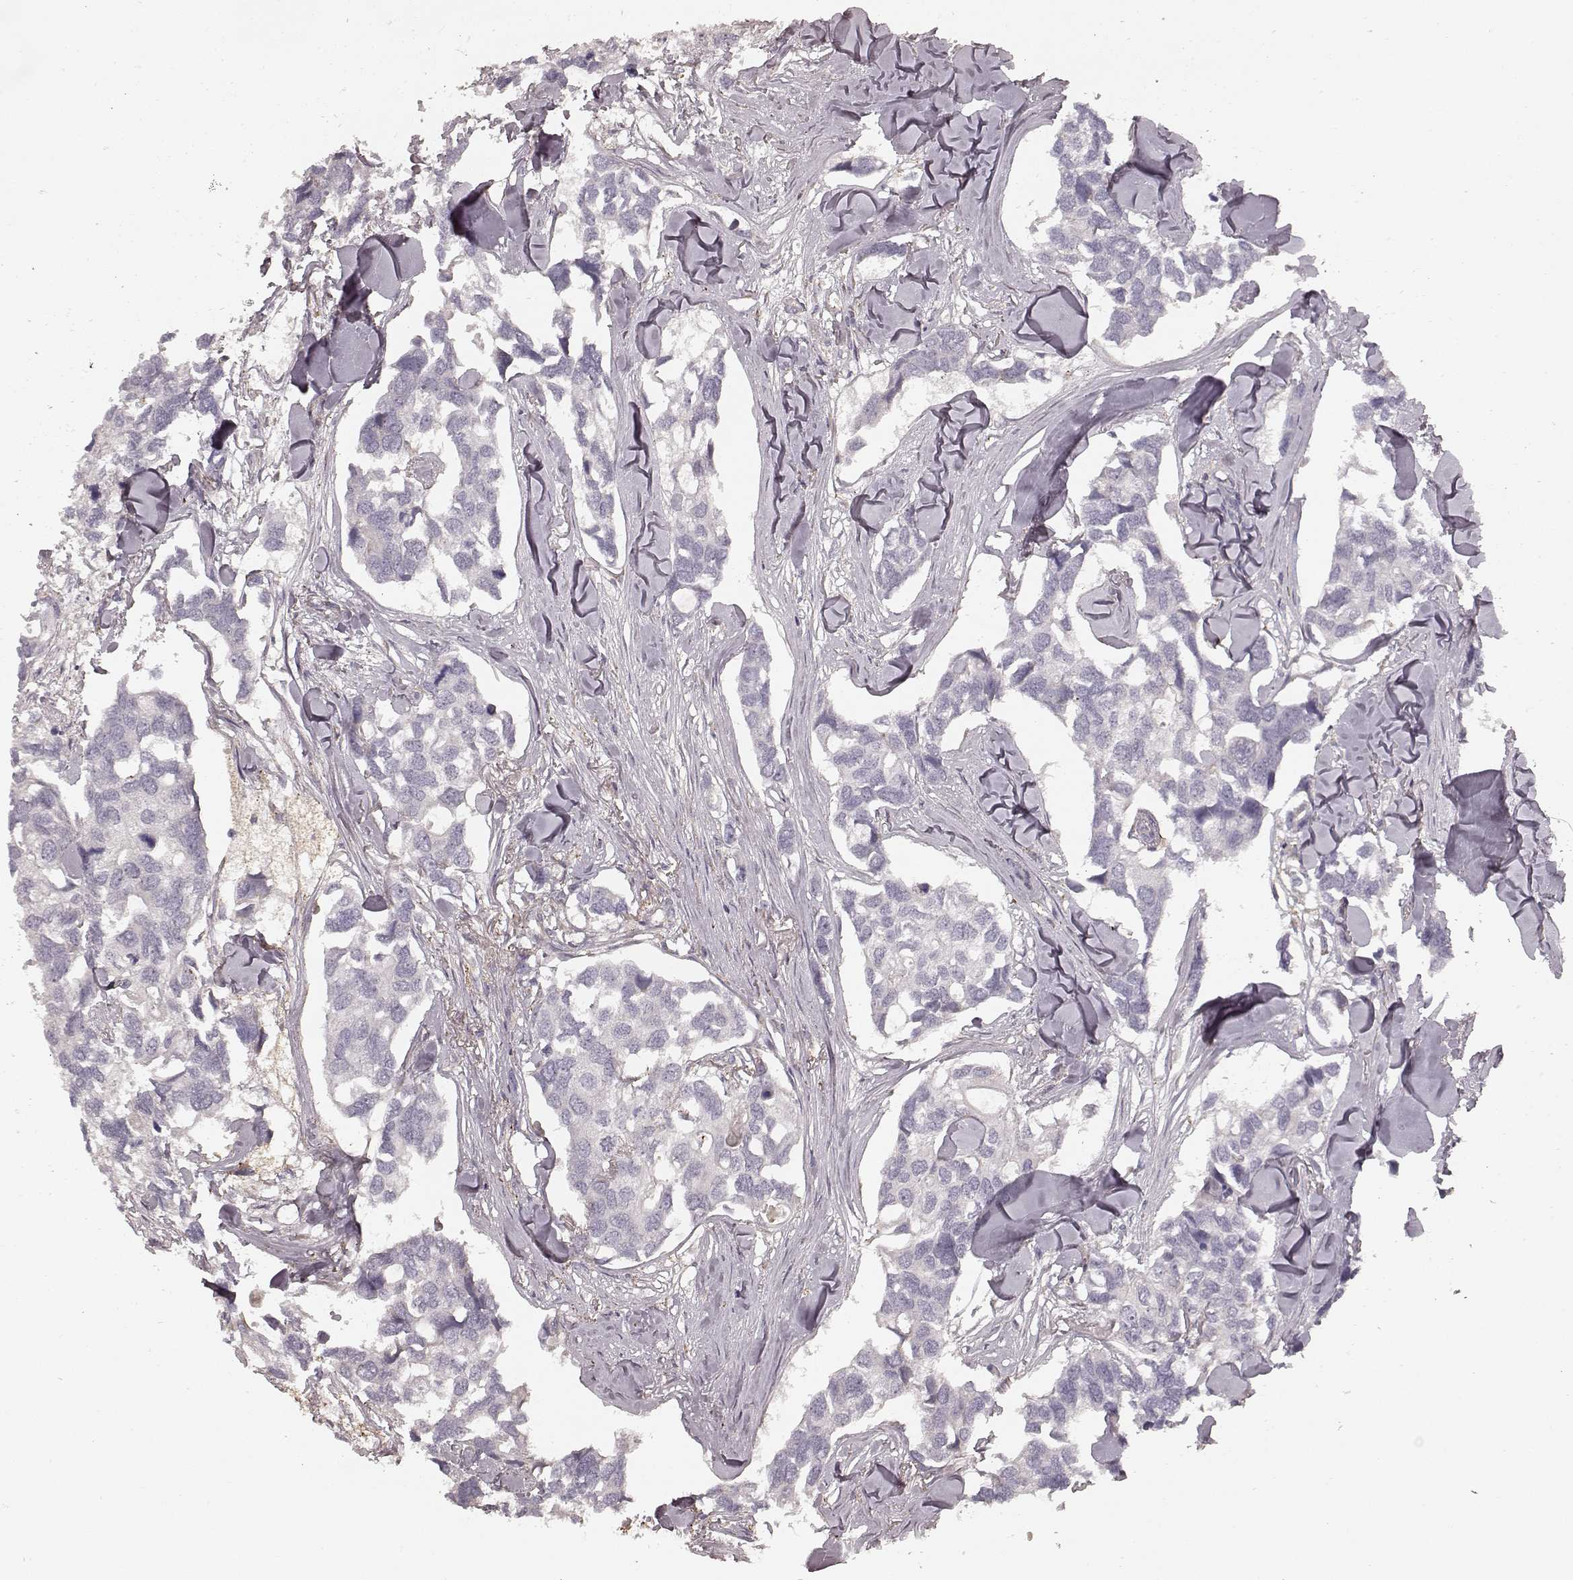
{"staining": {"intensity": "negative", "quantity": "none", "location": "none"}, "tissue": "breast cancer", "cell_type": "Tumor cells", "image_type": "cancer", "snomed": [{"axis": "morphology", "description": "Duct carcinoma"}, {"axis": "topography", "description": "Breast"}], "caption": "Human breast infiltrating ductal carcinoma stained for a protein using immunohistochemistry (IHC) exhibits no positivity in tumor cells.", "gene": "KCNJ9", "patient": {"sex": "female", "age": 83}}